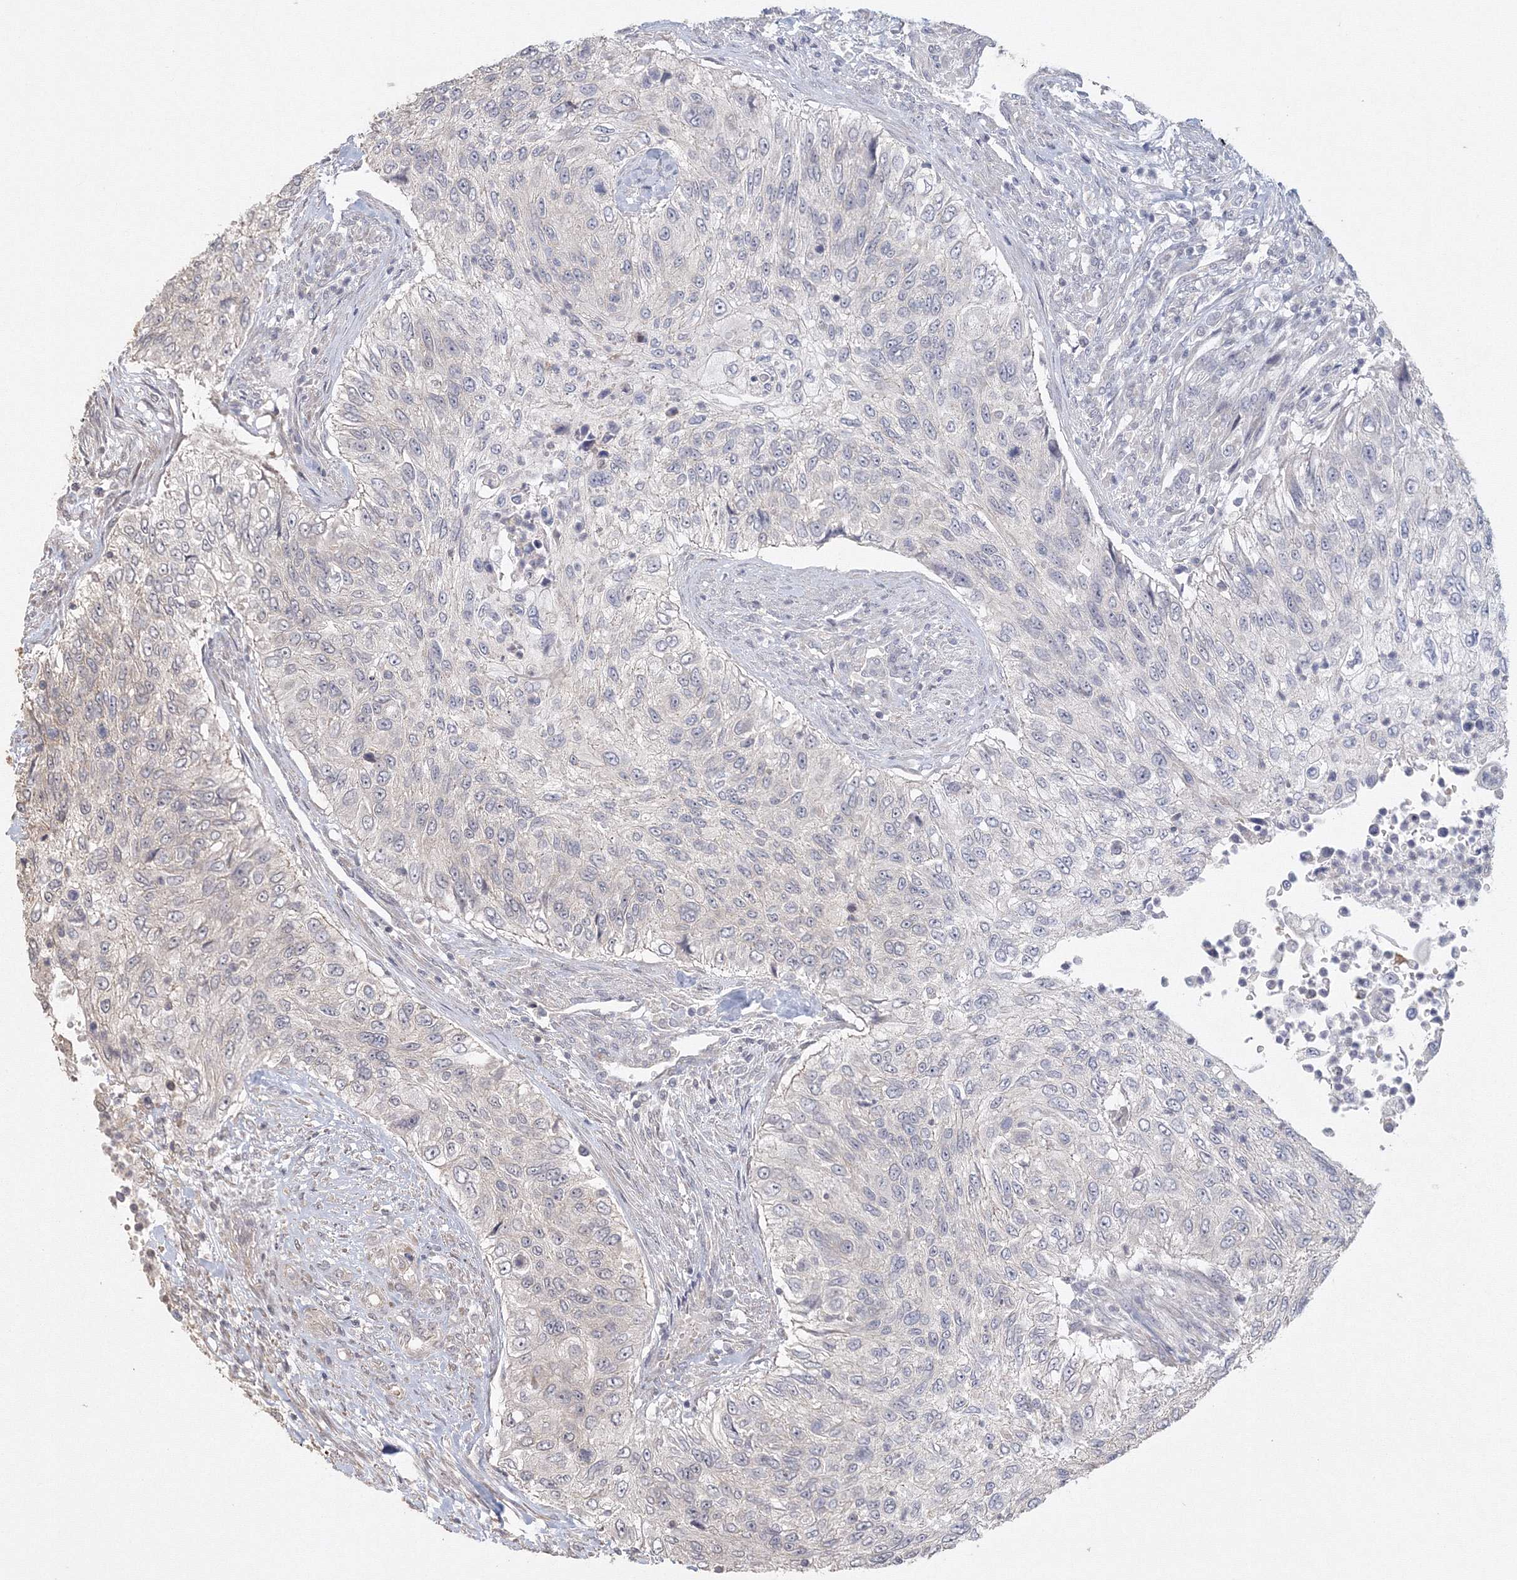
{"staining": {"intensity": "negative", "quantity": "none", "location": "none"}, "tissue": "urothelial cancer", "cell_type": "Tumor cells", "image_type": "cancer", "snomed": [{"axis": "morphology", "description": "Urothelial carcinoma, High grade"}, {"axis": "topography", "description": "Urinary bladder"}], "caption": "Tumor cells show no significant staining in urothelial carcinoma (high-grade).", "gene": "TACC2", "patient": {"sex": "female", "age": 60}}